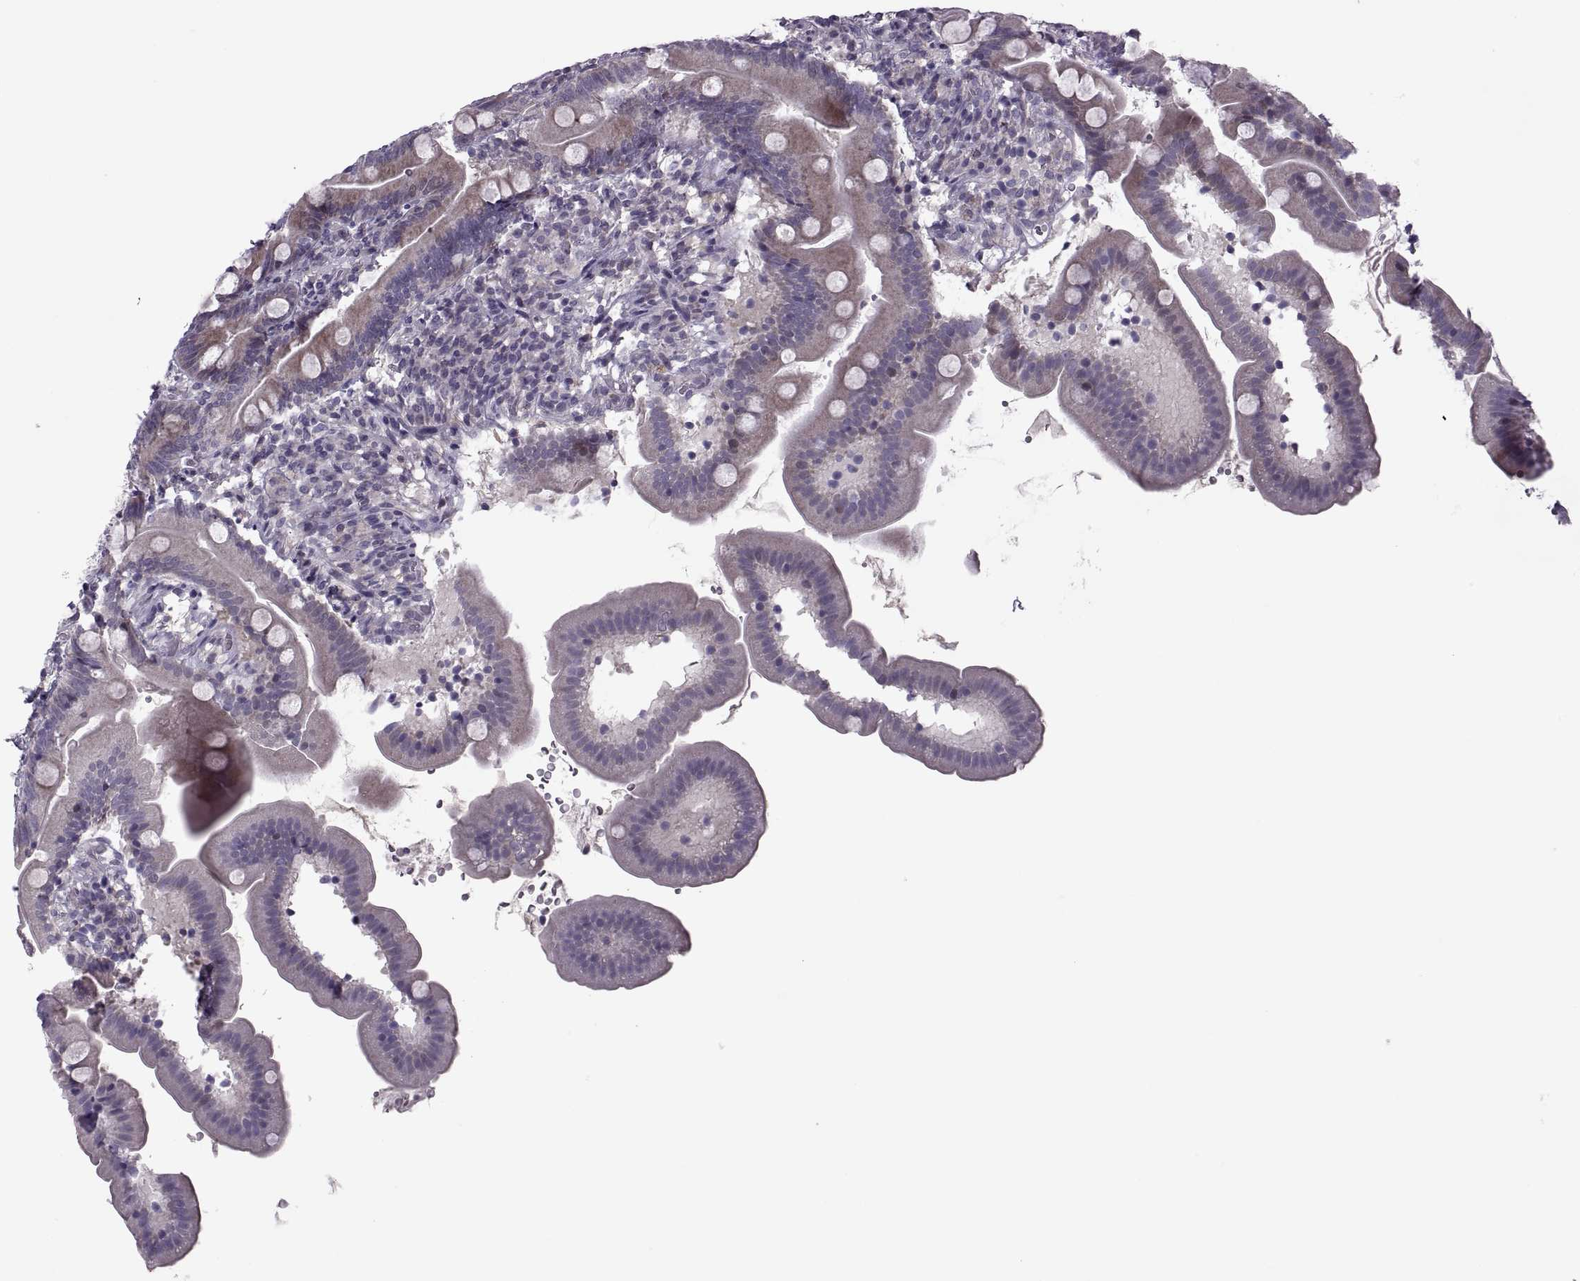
{"staining": {"intensity": "weak", "quantity": "25%-75%", "location": "cytoplasmic/membranous"}, "tissue": "duodenum", "cell_type": "Glandular cells", "image_type": "normal", "snomed": [{"axis": "morphology", "description": "Normal tissue, NOS"}, {"axis": "topography", "description": "Duodenum"}], "caption": "The histopathology image exhibits immunohistochemical staining of unremarkable duodenum. There is weak cytoplasmic/membranous positivity is identified in approximately 25%-75% of glandular cells. Nuclei are stained in blue.", "gene": "ODF3", "patient": {"sex": "female", "age": 67}}